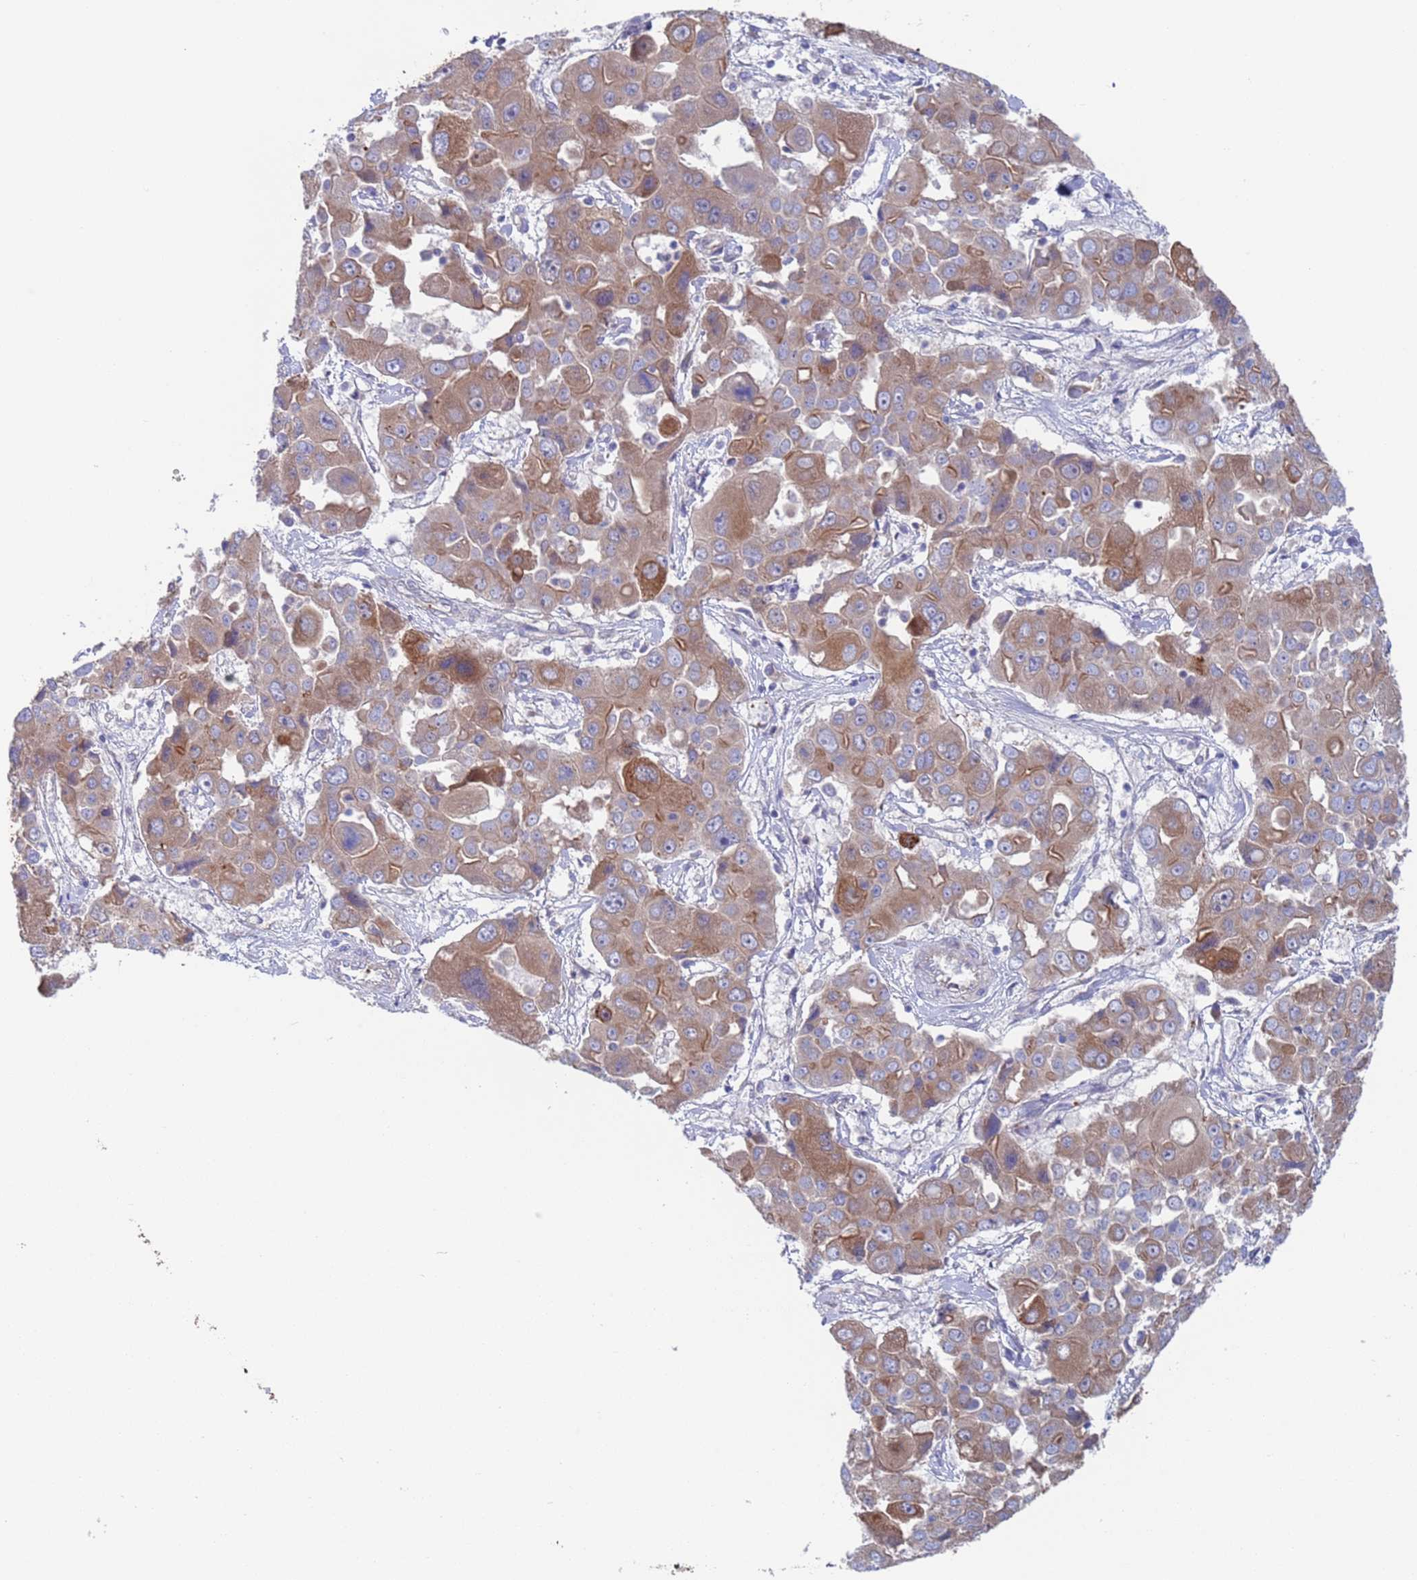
{"staining": {"intensity": "moderate", "quantity": "25%-75%", "location": "cytoplasmic/membranous"}, "tissue": "liver cancer", "cell_type": "Tumor cells", "image_type": "cancer", "snomed": [{"axis": "morphology", "description": "Cholangiocarcinoma"}, {"axis": "topography", "description": "Liver"}], "caption": "A micrograph of human liver cholangiocarcinoma stained for a protein reveals moderate cytoplasmic/membranous brown staining in tumor cells.", "gene": "PET117", "patient": {"sex": "male", "age": 67}}